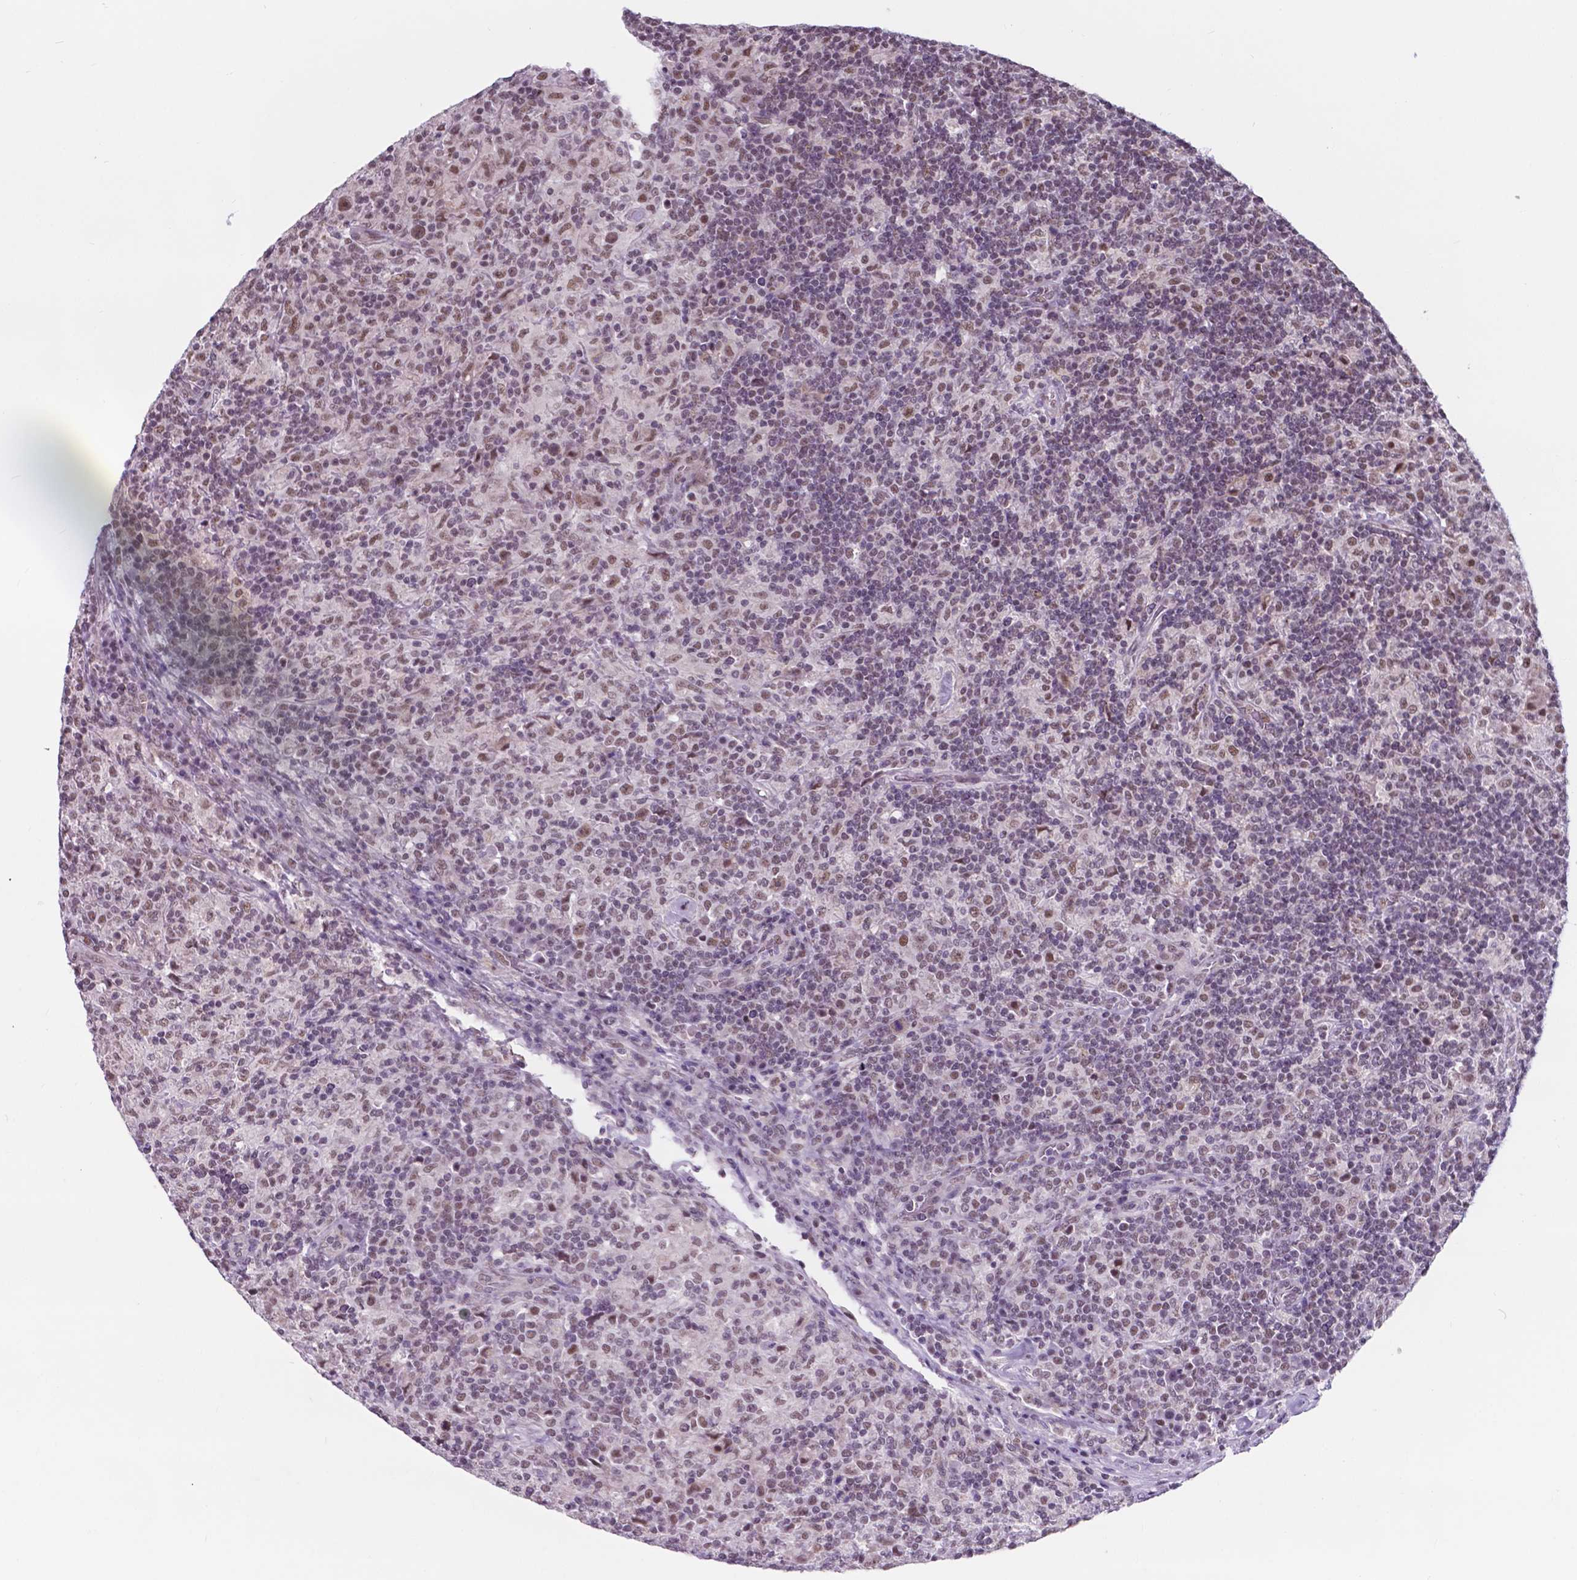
{"staining": {"intensity": "weak", "quantity": ">75%", "location": "nuclear"}, "tissue": "lymphoma", "cell_type": "Tumor cells", "image_type": "cancer", "snomed": [{"axis": "morphology", "description": "Hodgkin's disease, NOS"}, {"axis": "topography", "description": "Lymph node"}], "caption": "An immunohistochemistry photomicrograph of tumor tissue is shown. Protein staining in brown shows weak nuclear positivity in Hodgkin's disease within tumor cells.", "gene": "BCAS2", "patient": {"sex": "male", "age": 70}}